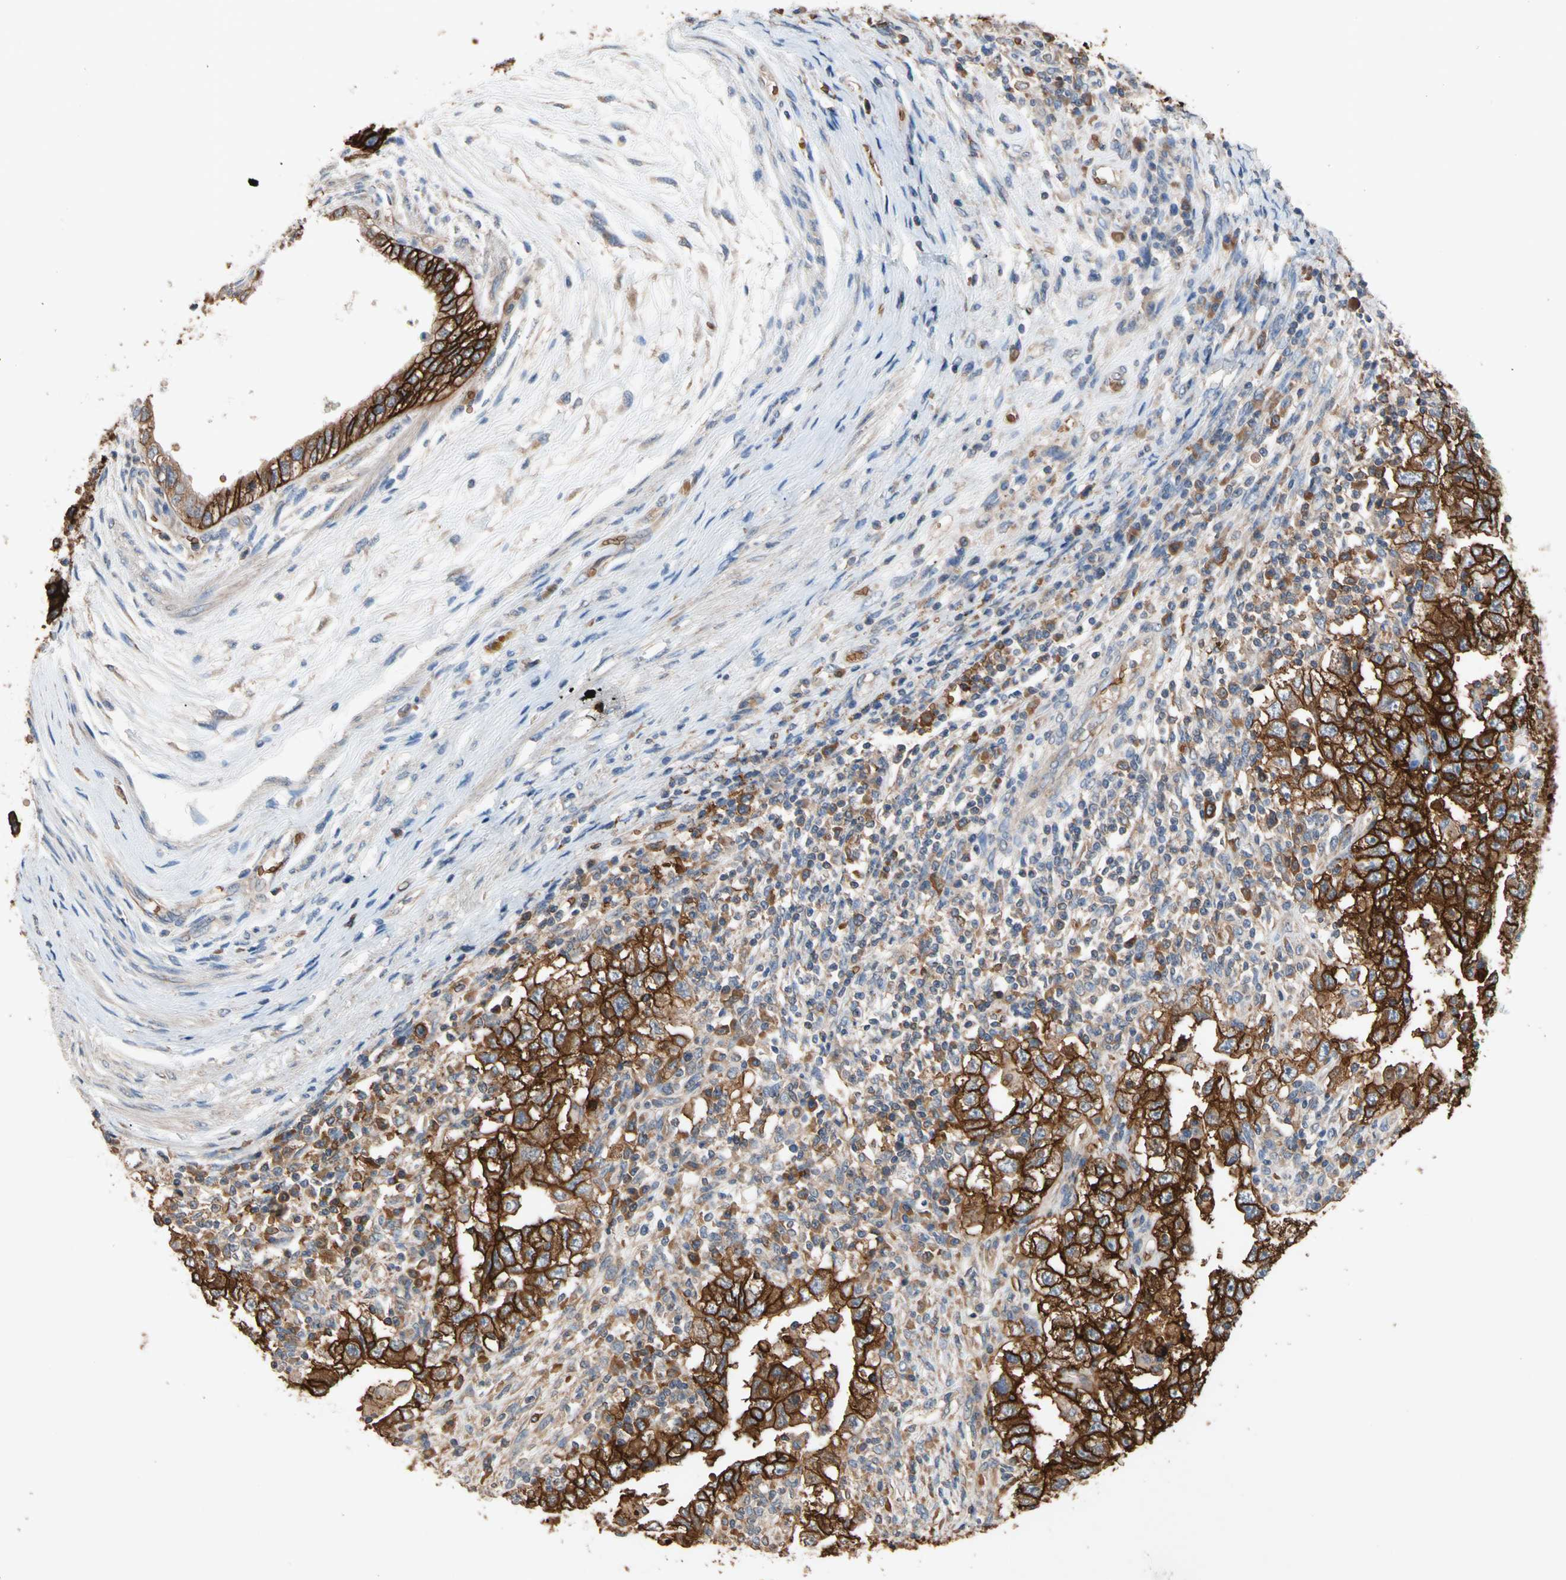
{"staining": {"intensity": "strong", "quantity": "25%-75%", "location": "cytoplasmic/membranous"}, "tissue": "testis cancer", "cell_type": "Tumor cells", "image_type": "cancer", "snomed": [{"axis": "morphology", "description": "Carcinoma, Embryonal, NOS"}, {"axis": "topography", "description": "Testis"}], "caption": "The micrograph reveals immunohistochemical staining of testis cancer. There is strong cytoplasmic/membranous staining is appreciated in approximately 25%-75% of tumor cells.", "gene": "RIOK2", "patient": {"sex": "male", "age": 26}}